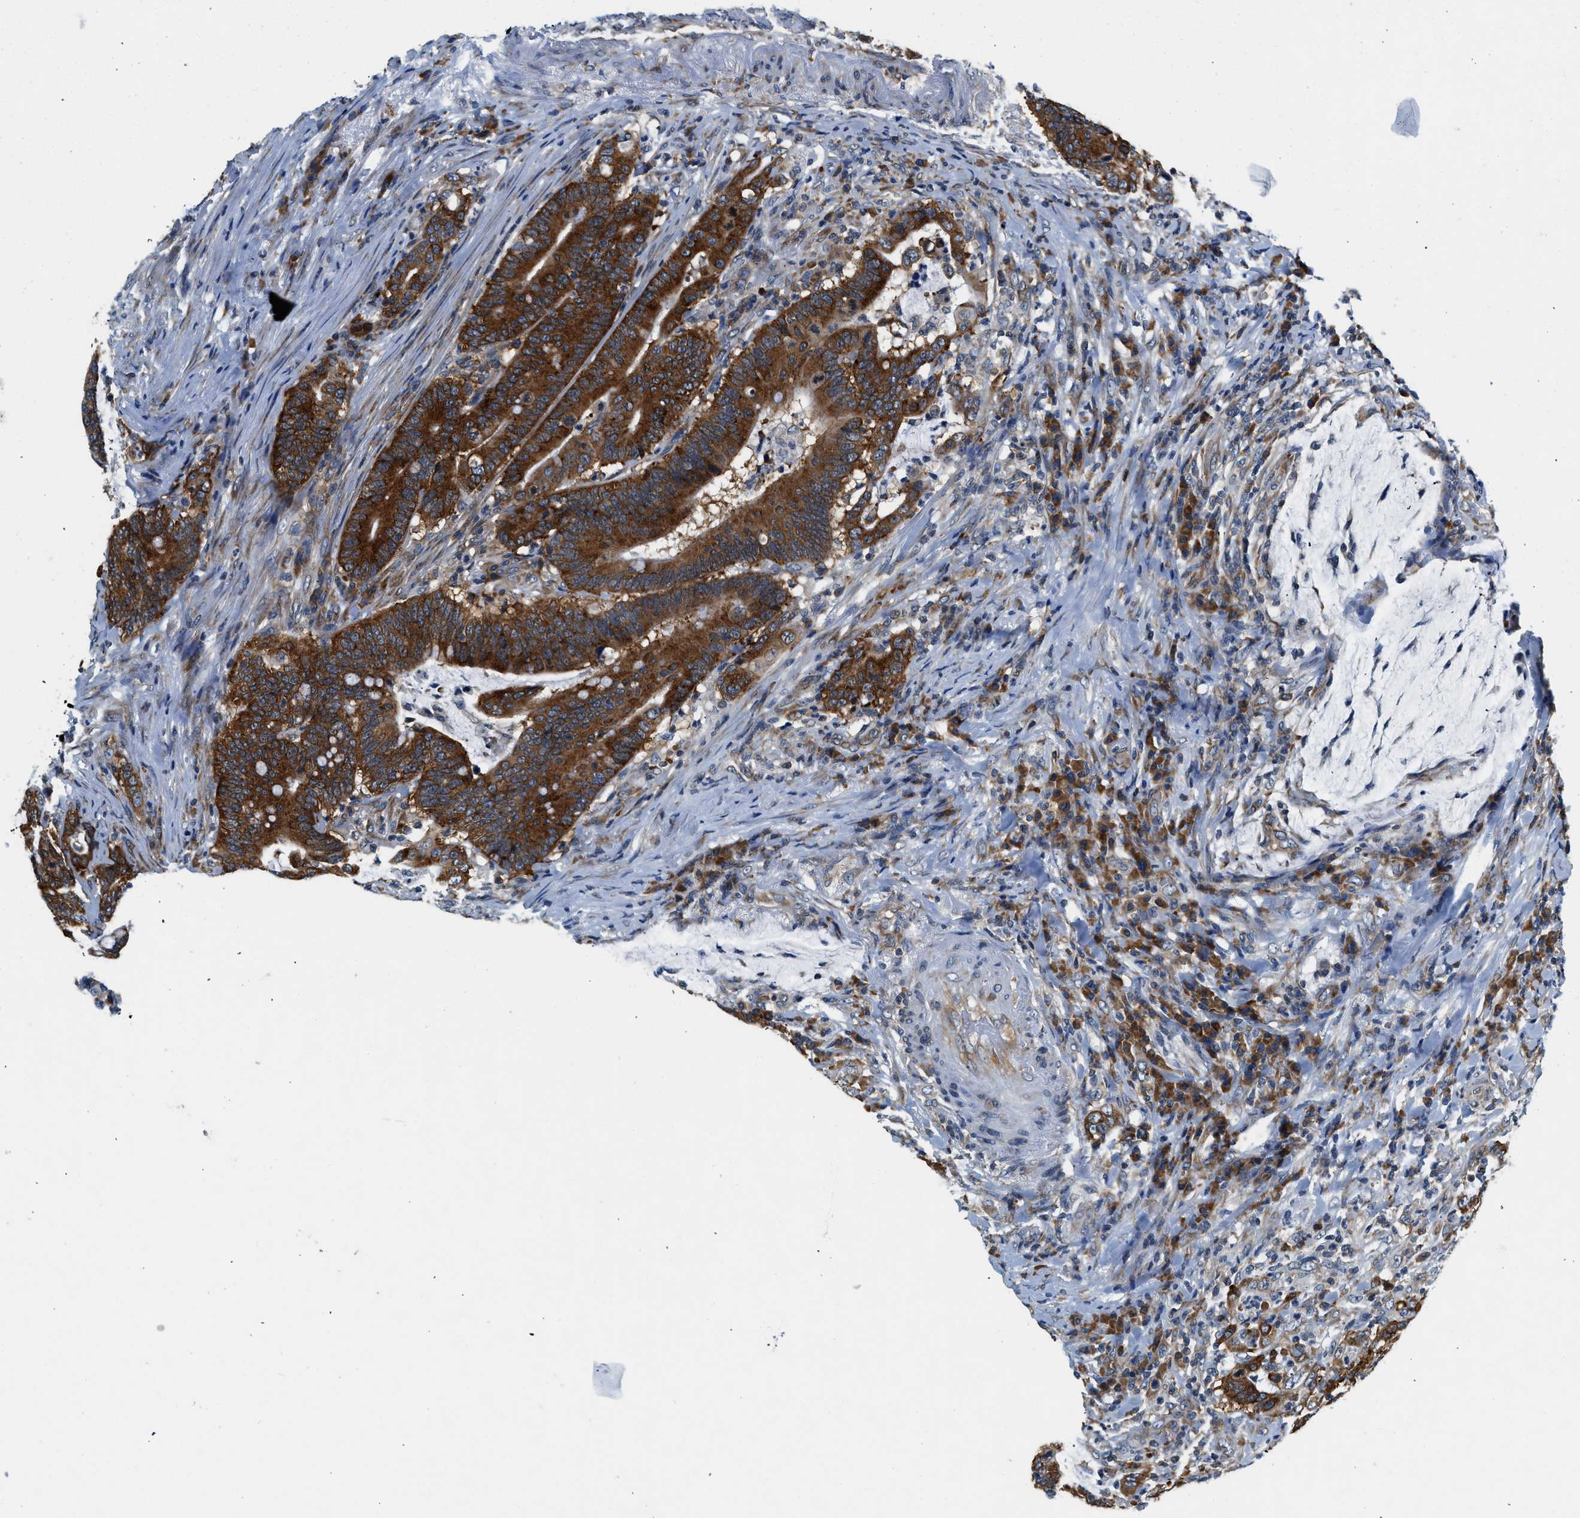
{"staining": {"intensity": "strong", "quantity": ">75%", "location": "cytoplasmic/membranous"}, "tissue": "colorectal cancer", "cell_type": "Tumor cells", "image_type": "cancer", "snomed": [{"axis": "morphology", "description": "Normal tissue, NOS"}, {"axis": "morphology", "description": "Adenocarcinoma, NOS"}, {"axis": "topography", "description": "Colon"}], "caption": "A brown stain highlights strong cytoplasmic/membranous staining of a protein in human colorectal adenocarcinoma tumor cells.", "gene": "PA2G4", "patient": {"sex": "female", "age": 66}}